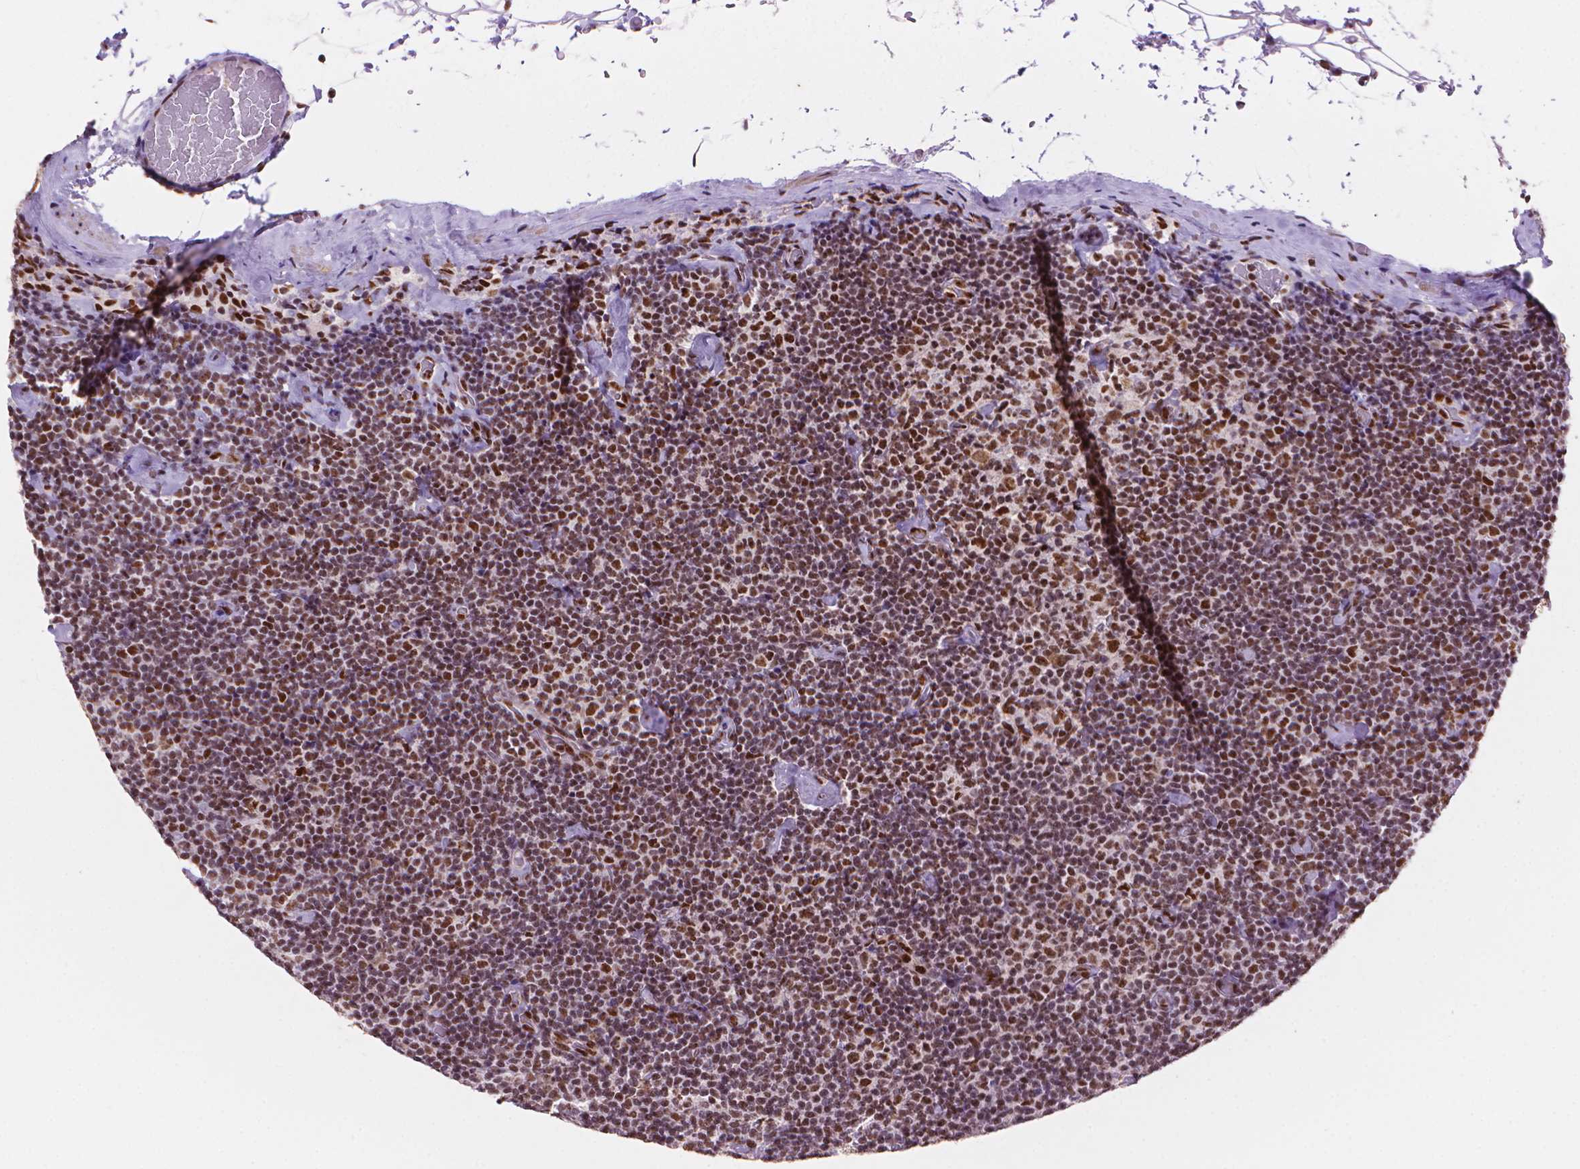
{"staining": {"intensity": "moderate", "quantity": ">75%", "location": "nuclear"}, "tissue": "lymphoma", "cell_type": "Tumor cells", "image_type": "cancer", "snomed": [{"axis": "morphology", "description": "Malignant lymphoma, non-Hodgkin's type, Low grade"}, {"axis": "topography", "description": "Lymph node"}], "caption": "Brown immunohistochemical staining in human low-grade malignant lymphoma, non-Hodgkin's type displays moderate nuclear staining in approximately >75% of tumor cells.", "gene": "UBN1", "patient": {"sex": "male", "age": 81}}